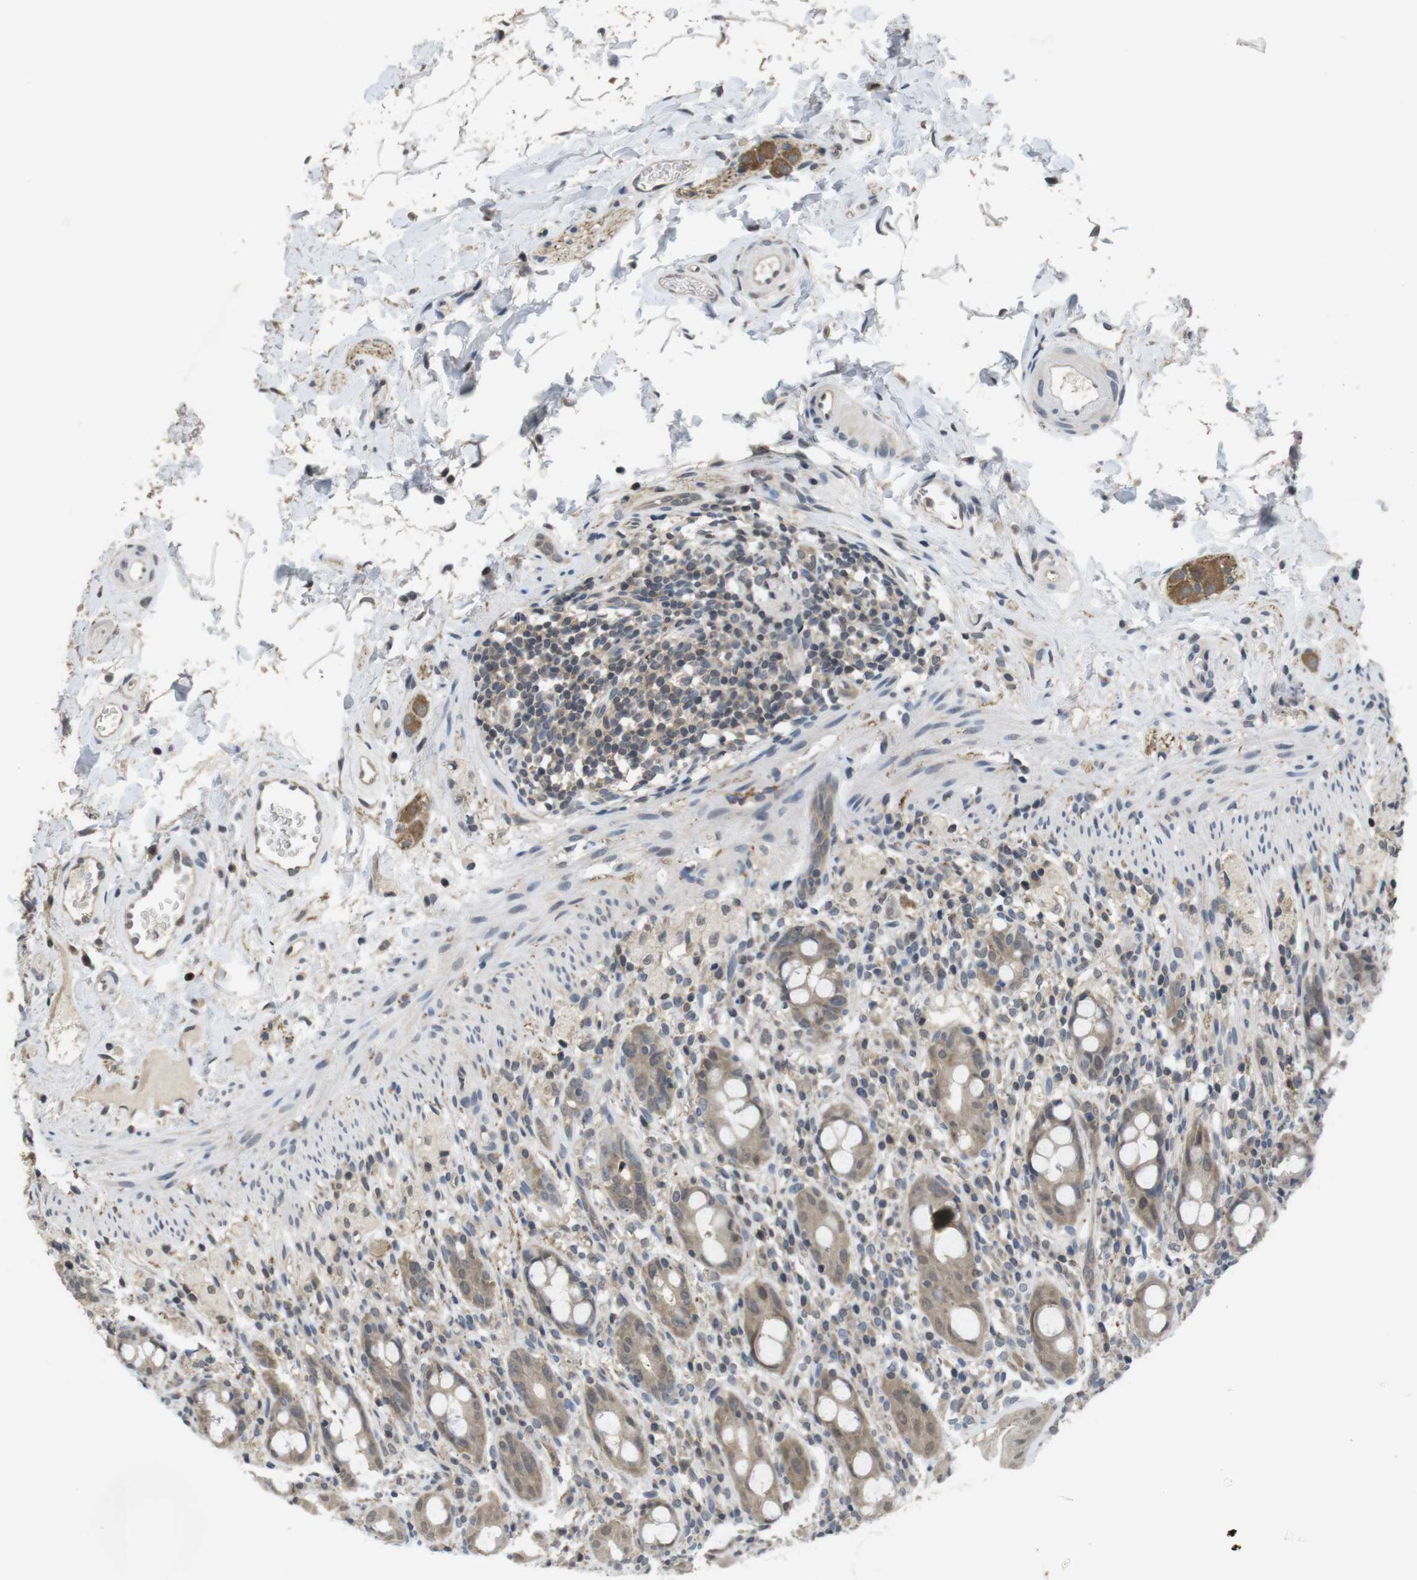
{"staining": {"intensity": "weak", "quantity": ">75%", "location": "cytoplasmic/membranous"}, "tissue": "rectum", "cell_type": "Glandular cells", "image_type": "normal", "snomed": [{"axis": "morphology", "description": "Normal tissue, NOS"}, {"axis": "topography", "description": "Rectum"}], "caption": "Glandular cells show low levels of weak cytoplasmic/membranous expression in about >75% of cells in normal rectum.", "gene": "FADD", "patient": {"sex": "male", "age": 44}}